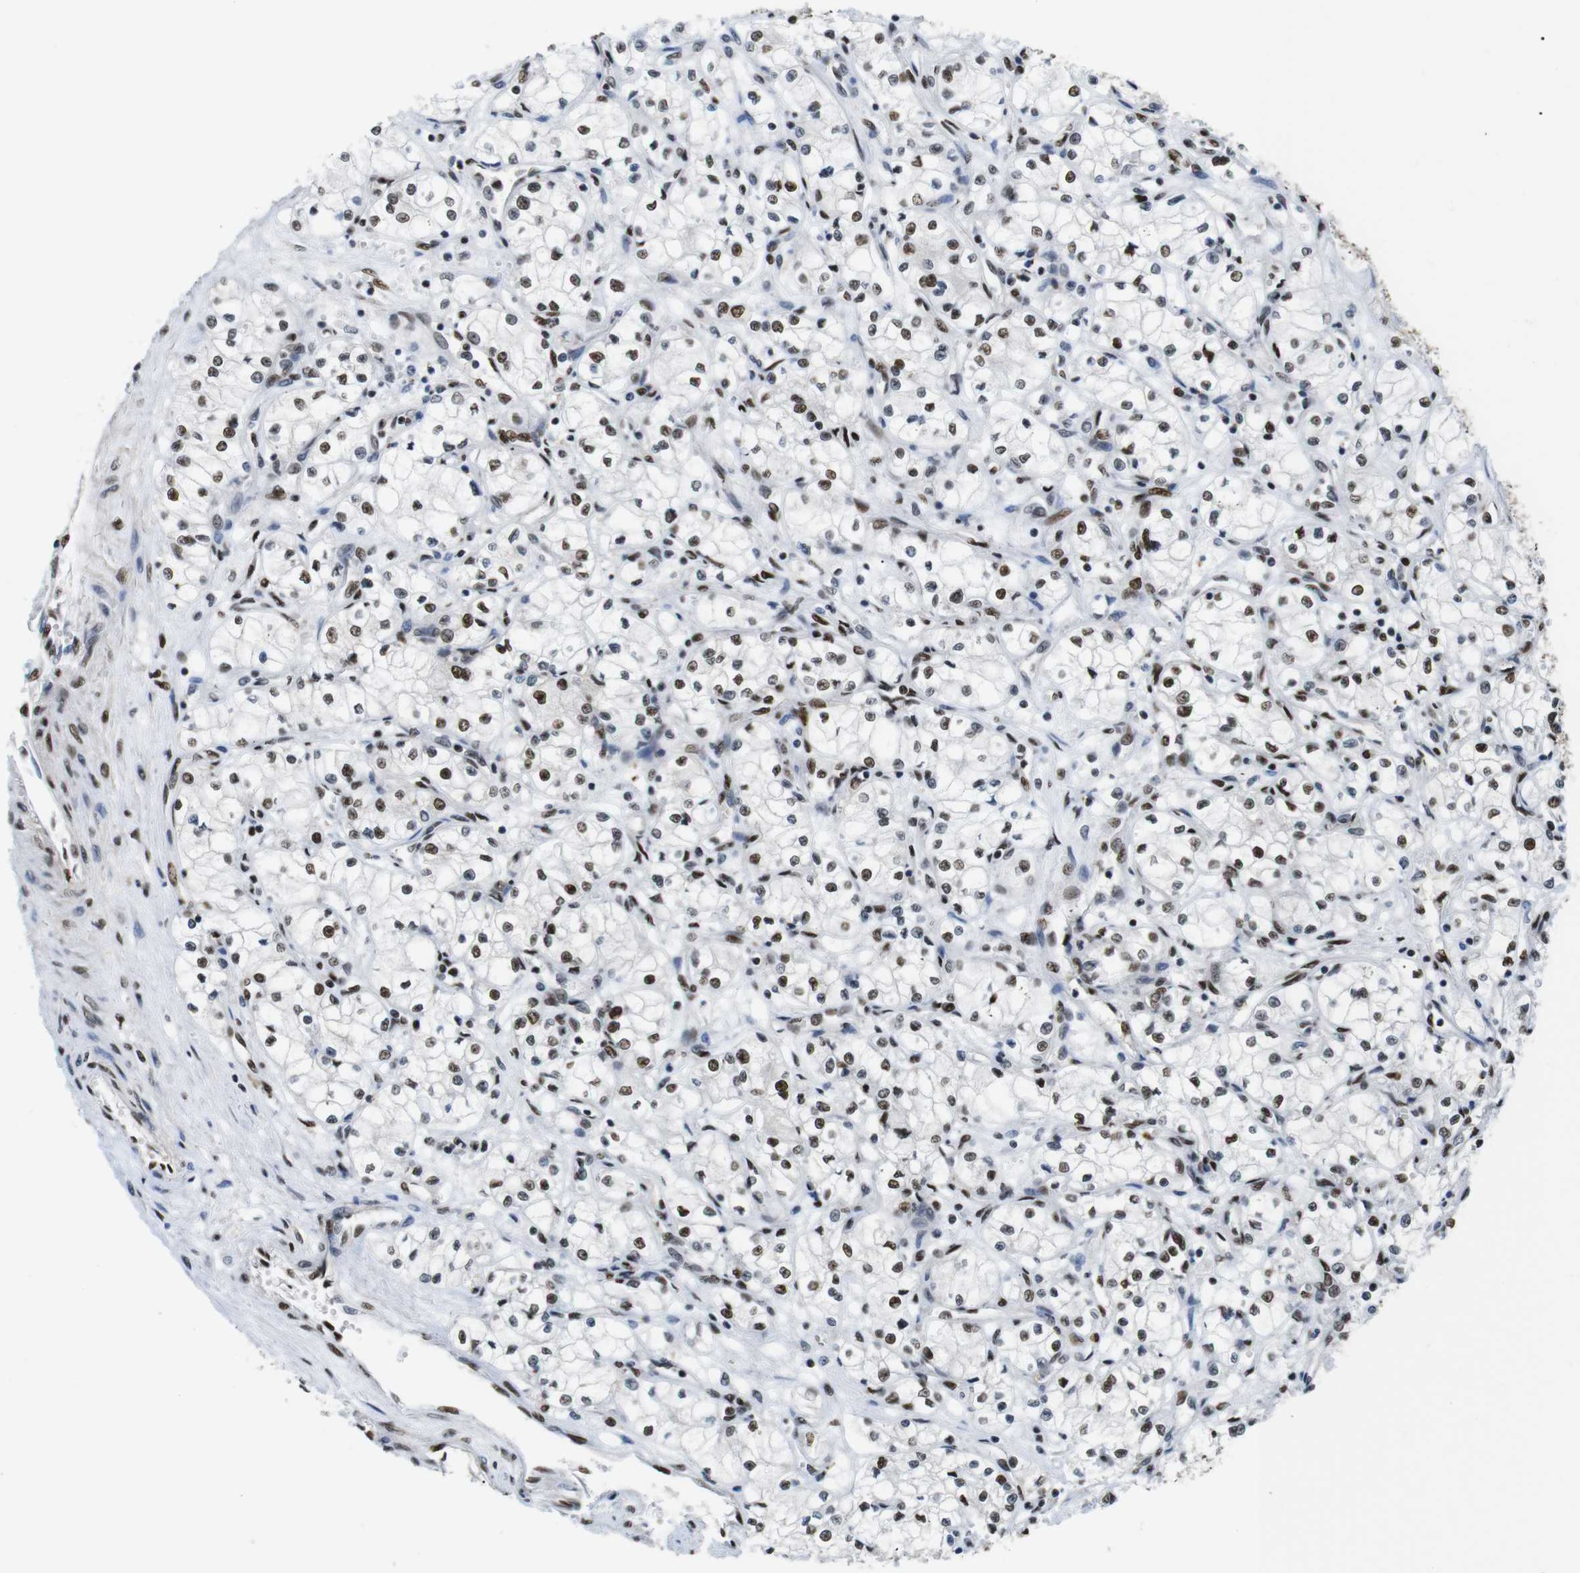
{"staining": {"intensity": "moderate", "quantity": "25%-75%", "location": "nuclear"}, "tissue": "renal cancer", "cell_type": "Tumor cells", "image_type": "cancer", "snomed": [{"axis": "morphology", "description": "Normal tissue, NOS"}, {"axis": "morphology", "description": "Adenocarcinoma, NOS"}, {"axis": "topography", "description": "Kidney"}], "caption": "Immunohistochemical staining of human renal adenocarcinoma demonstrates medium levels of moderate nuclear expression in about 25%-75% of tumor cells.", "gene": "PSME3", "patient": {"sex": "male", "age": 59}}